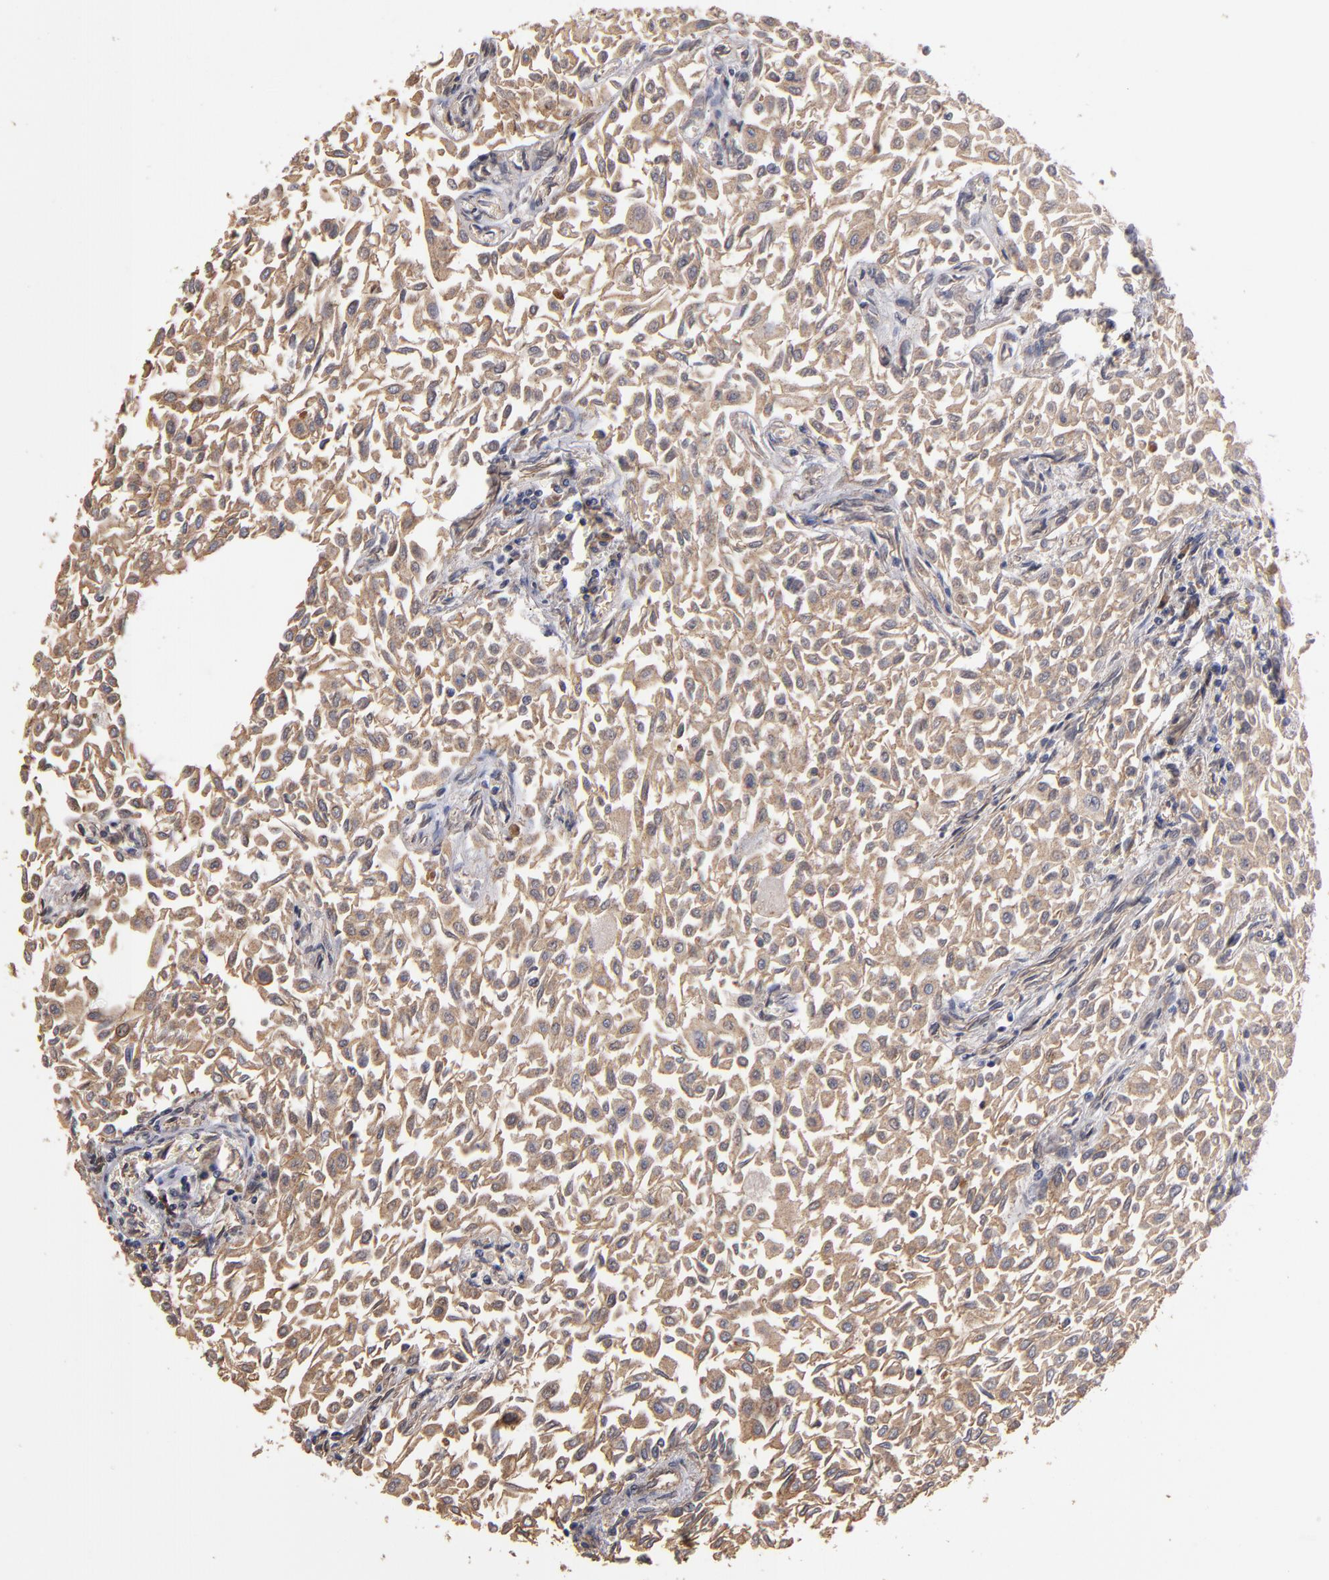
{"staining": {"intensity": "weak", "quantity": ">75%", "location": "cytoplasmic/membranous"}, "tissue": "urothelial cancer", "cell_type": "Tumor cells", "image_type": "cancer", "snomed": [{"axis": "morphology", "description": "Urothelial carcinoma, Low grade"}, {"axis": "topography", "description": "Urinary bladder"}], "caption": "A histopathology image showing weak cytoplasmic/membranous expression in approximately >75% of tumor cells in low-grade urothelial carcinoma, as visualized by brown immunohistochemical staining.", "gene": "DMD", "patient": {"sex": "male", "age": 64}}